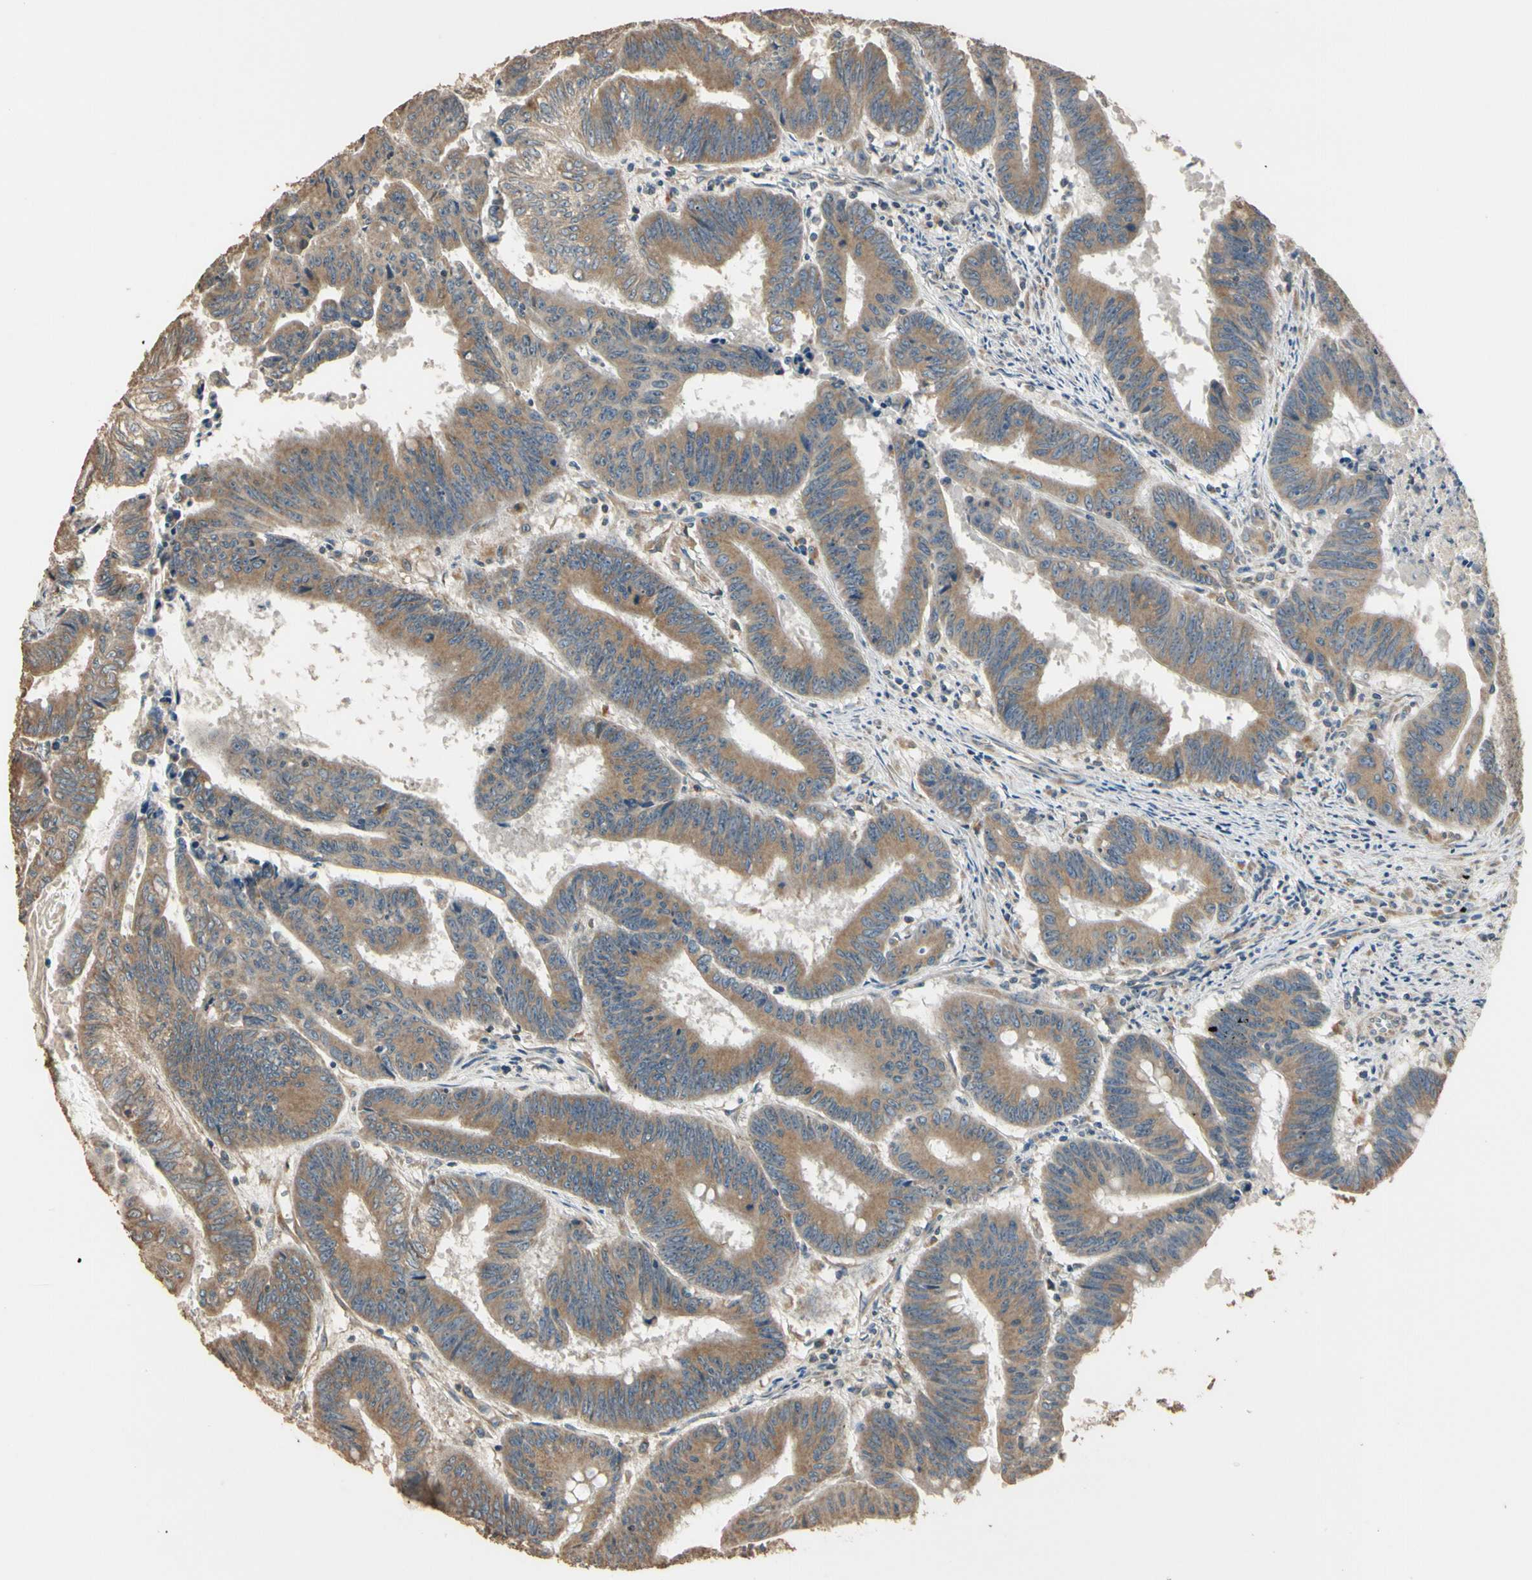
{"staining": {"intensity": "moderate", "quantity": ">75%", "location": "cytoplasmic/membranous"}, "tissue": "colorectal cancer", "cell_type": "Tumor cells", "image_type": "cancer", "snomed": [{"axis": "morphology", "description": "Adenocarcinoma, NOS"}, {"axis": "topography", "description": "Colon"}], "caption": "Protein expression analysis of human colorectal cancer reveals moderate cytoplasmic/membranous expression in approximately >75% of tumor cells.", "gene": "STX18", "patient": {"sex": "male", "age": 45}}